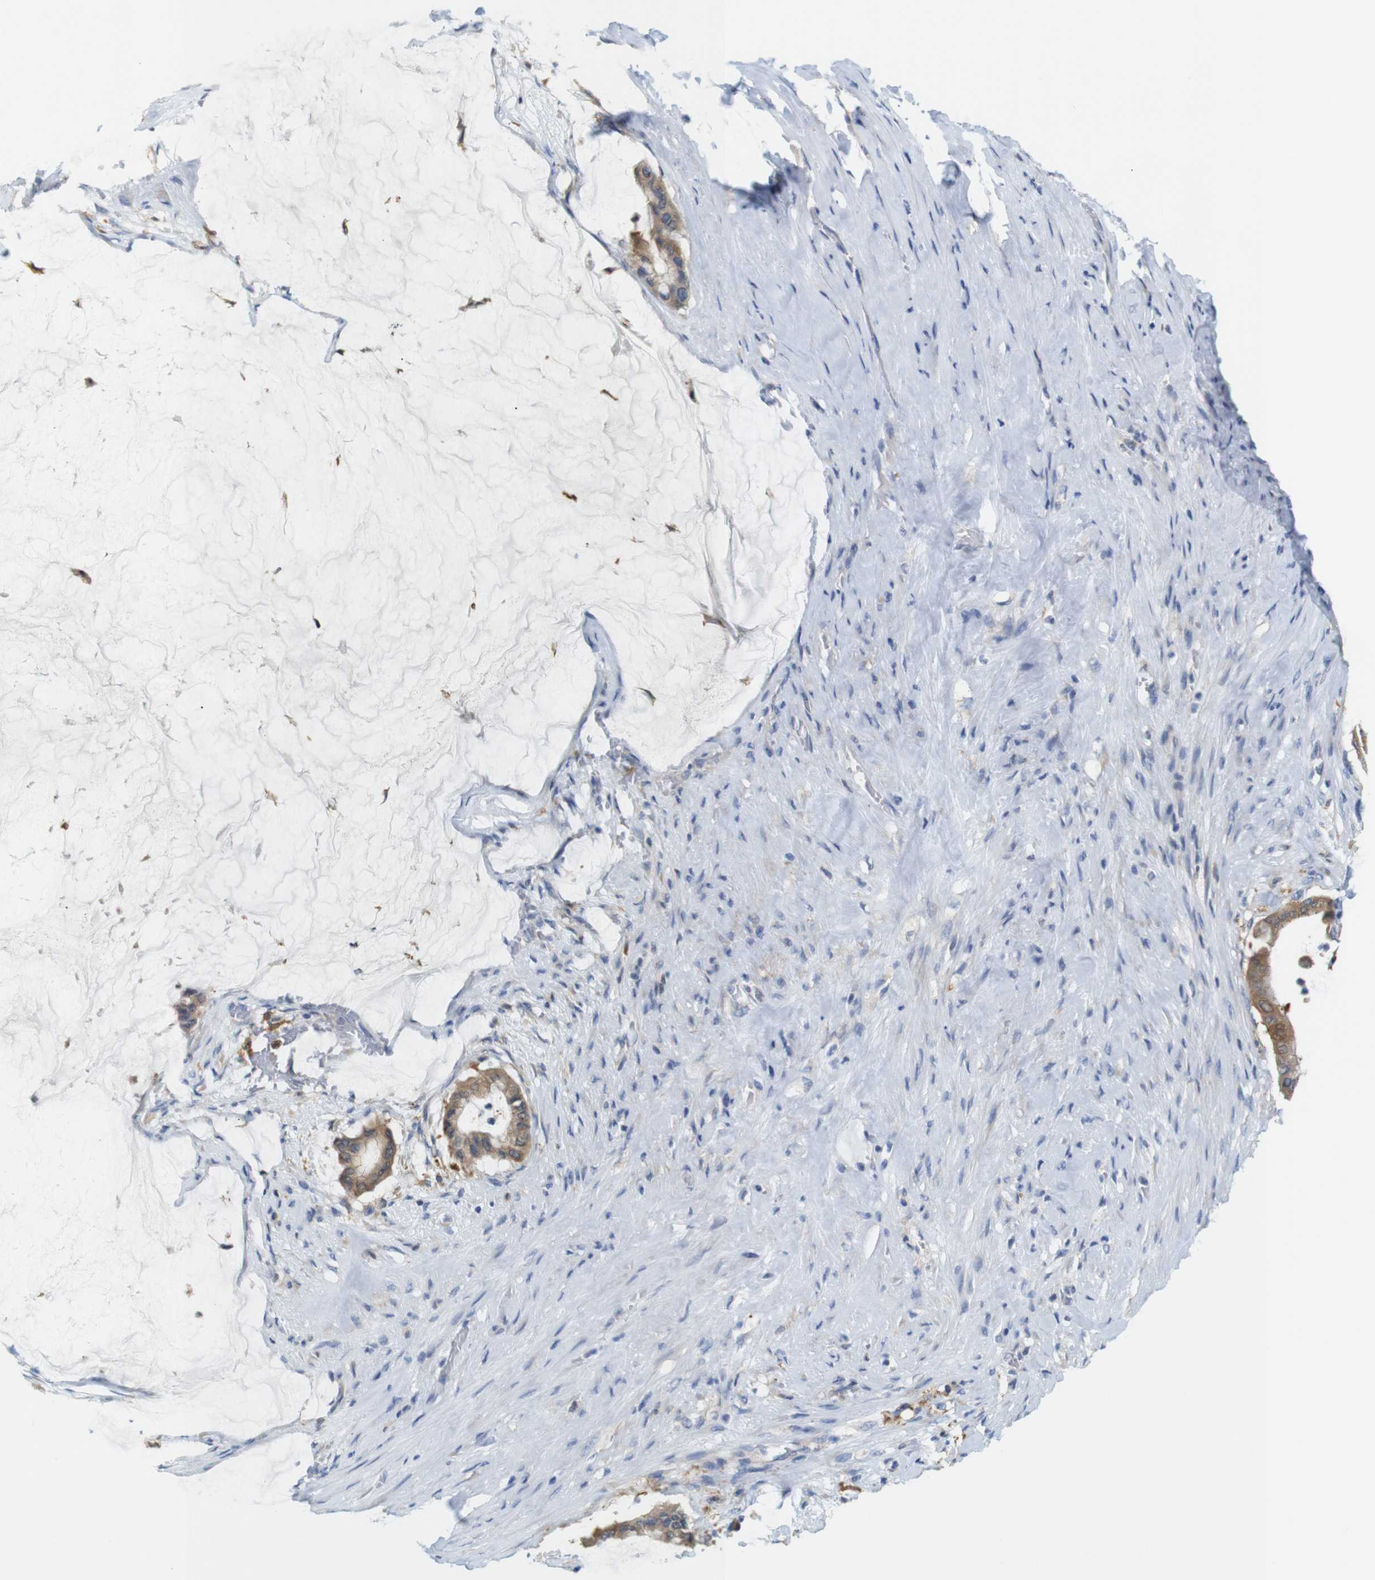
{"staining": {"intensity": "moderate", "quantity": ">75%", "location": "cytoplasmic/membranous"}, "tissue": "pancreatic cancer", "cell_type": "Tumor cells", "image_type": "cancer", "snomed": [{"axis": "morphology", "description": "Adenocarcinoma, NOS"}, {"axis": "topography", "description": "Pancreas"}], "caption": "Pancreatic cancer stained with a protein marker shows moderate staining in tumor cells.", "gene": "NEBL", "patient": {"sex": "male", "age": 41}}